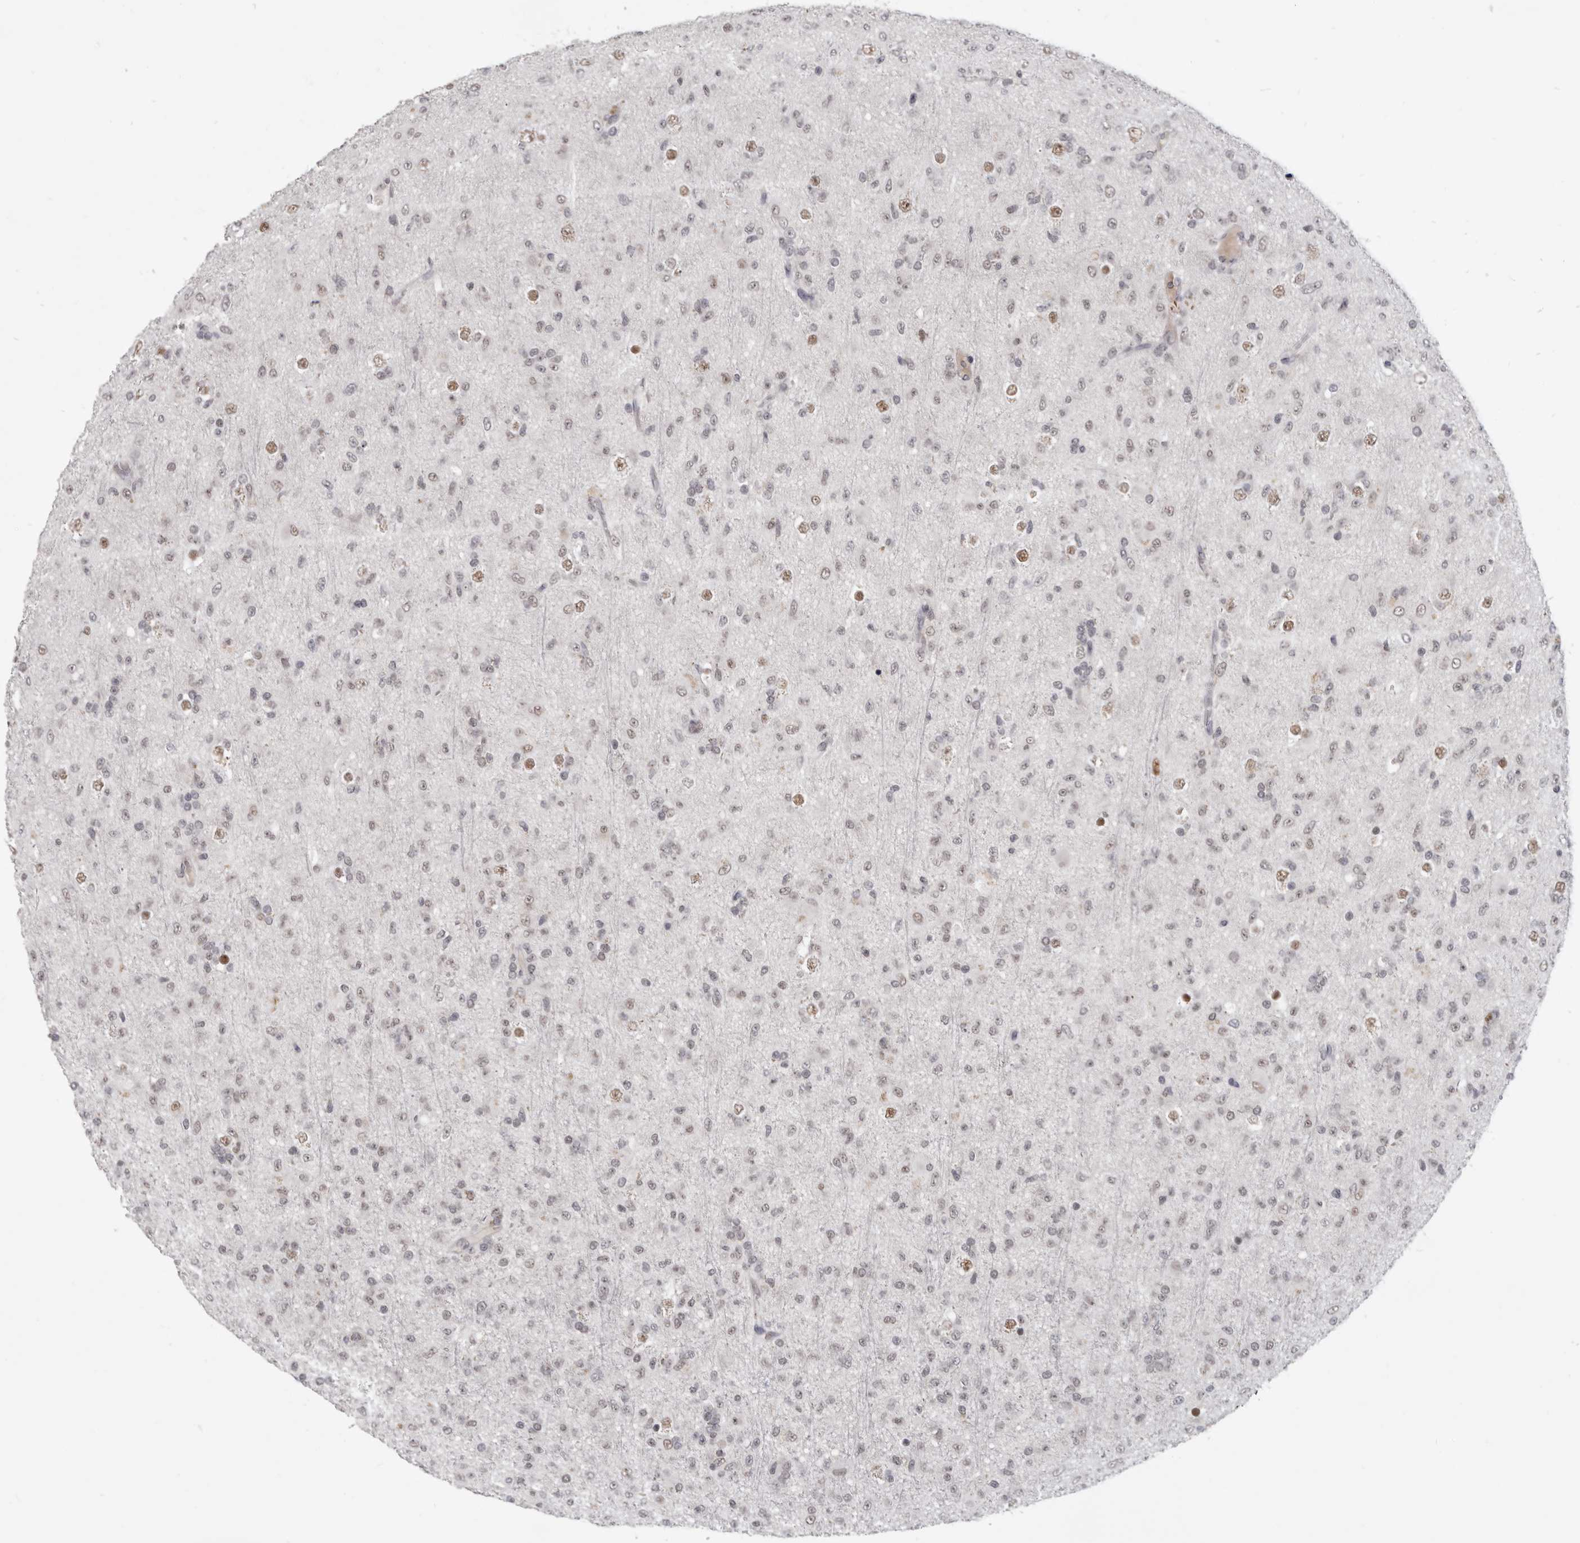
{"staining": {"intensity": "weak", "quantity": "25%-75%", "location": "nuclear"}, "tissue": "glioma", "cell_type": "Tumor cells", "image_type": "cancer", "snomed": [{"axis": "morphology", "description": "Glioma, malignant, Low grade"}, {"axis": "topography", "description": "Brain"}], "caption": "The photomicrograph exhibits a brown stain indicating the presence of a protein in the nuclear of tumor cells in glioma. The protein of interest is stained brown, and the nuclei are stained in blue (DAB (3,3'-diaminobenzidine) IHC with brightfield microscopy, high magnification).", "gene": "CGN", "patient": {"sex": "male", "age": 65}}